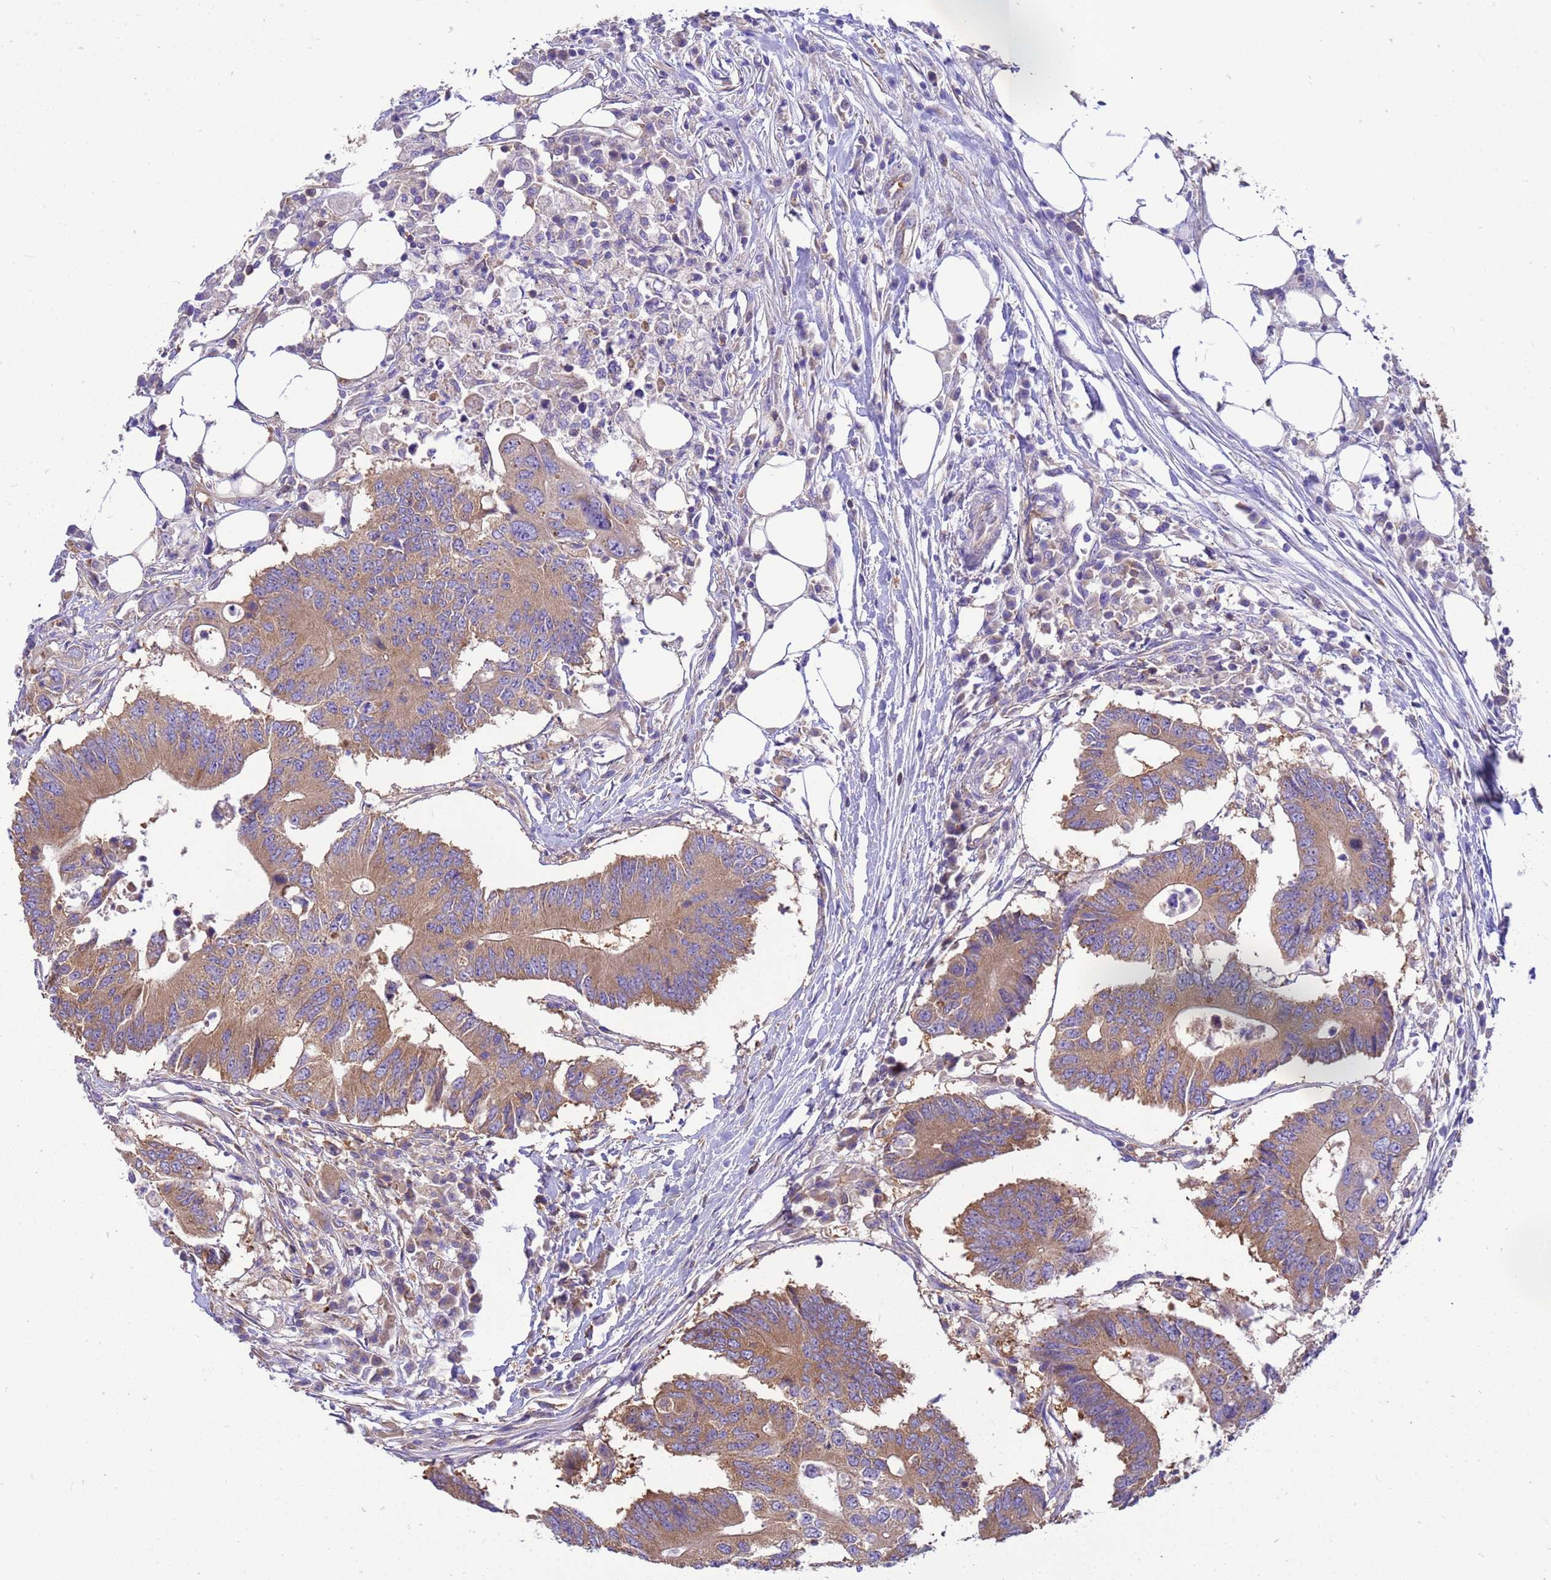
{"staining": {"intensity": "moderate", "quantity": ">75%", "location": "cytoplasmic/membranous"}, "tissue": "colorectal cancer", "cell_type": "Tumor cells", "image_type": "cancer", "snomed": [{"axis": "morphology", "description": "Adenocarcinoma, NOS"}, {"axis": "topography", "description": "Colon"}], "caption": "Protein staining of colorectal adenocarcinoma tissue displays moderate cytoplasmic/membranous staining in approximately >75% of tumor cells. (DAB (3,3'-diaminobenzidine) = brown stain, brightfield microscopy at high magnification).", "gene": "TUBB1", "patient": {"sex": "male", "age": 71}}